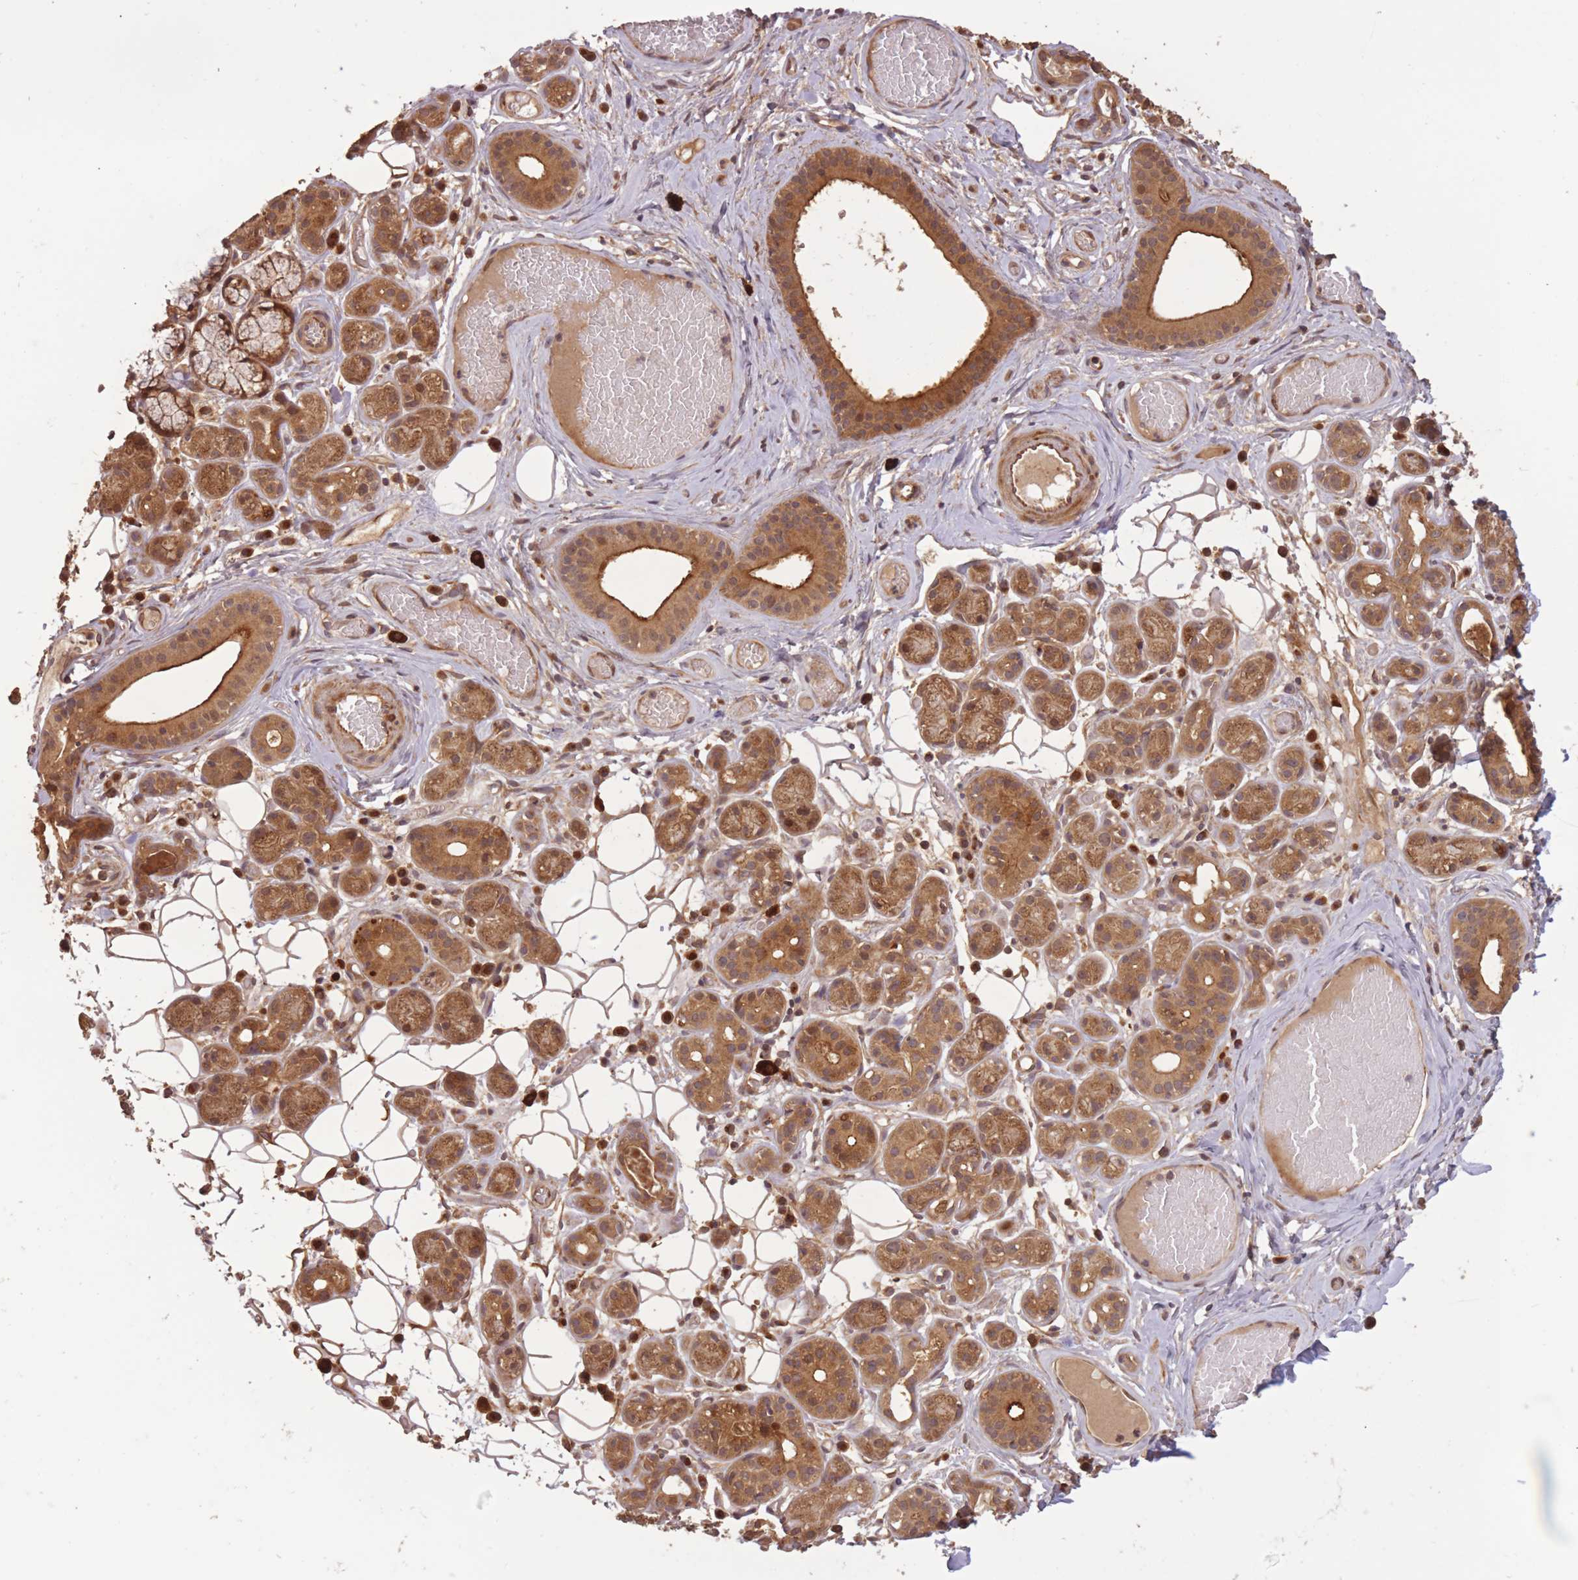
{"staining": {"intensity": "moderate", "quantity": ">75%", "location": "cytoplasmic/membranous"}, "tissue": "salivary gland", "cell_type": "Glandular cells", "image_type": "normal", "snomed": [{"axis": "morphology", "description": "Normal tissue, NOS"}, {"axis": "topography", "description": "Salivary gland"}], "caption": "The micrograph shows staining of unremarkable salivary gland, revealing moderate cytoplasmic/membranous protein expression (brown color) within glandular cells. (Stains: DAB in brown, nuclei in blue, Microscopy: brightfield microscopy at high magnification).", "gene": "ERBB3", "patient": {"sex": "male", "age": 82}}